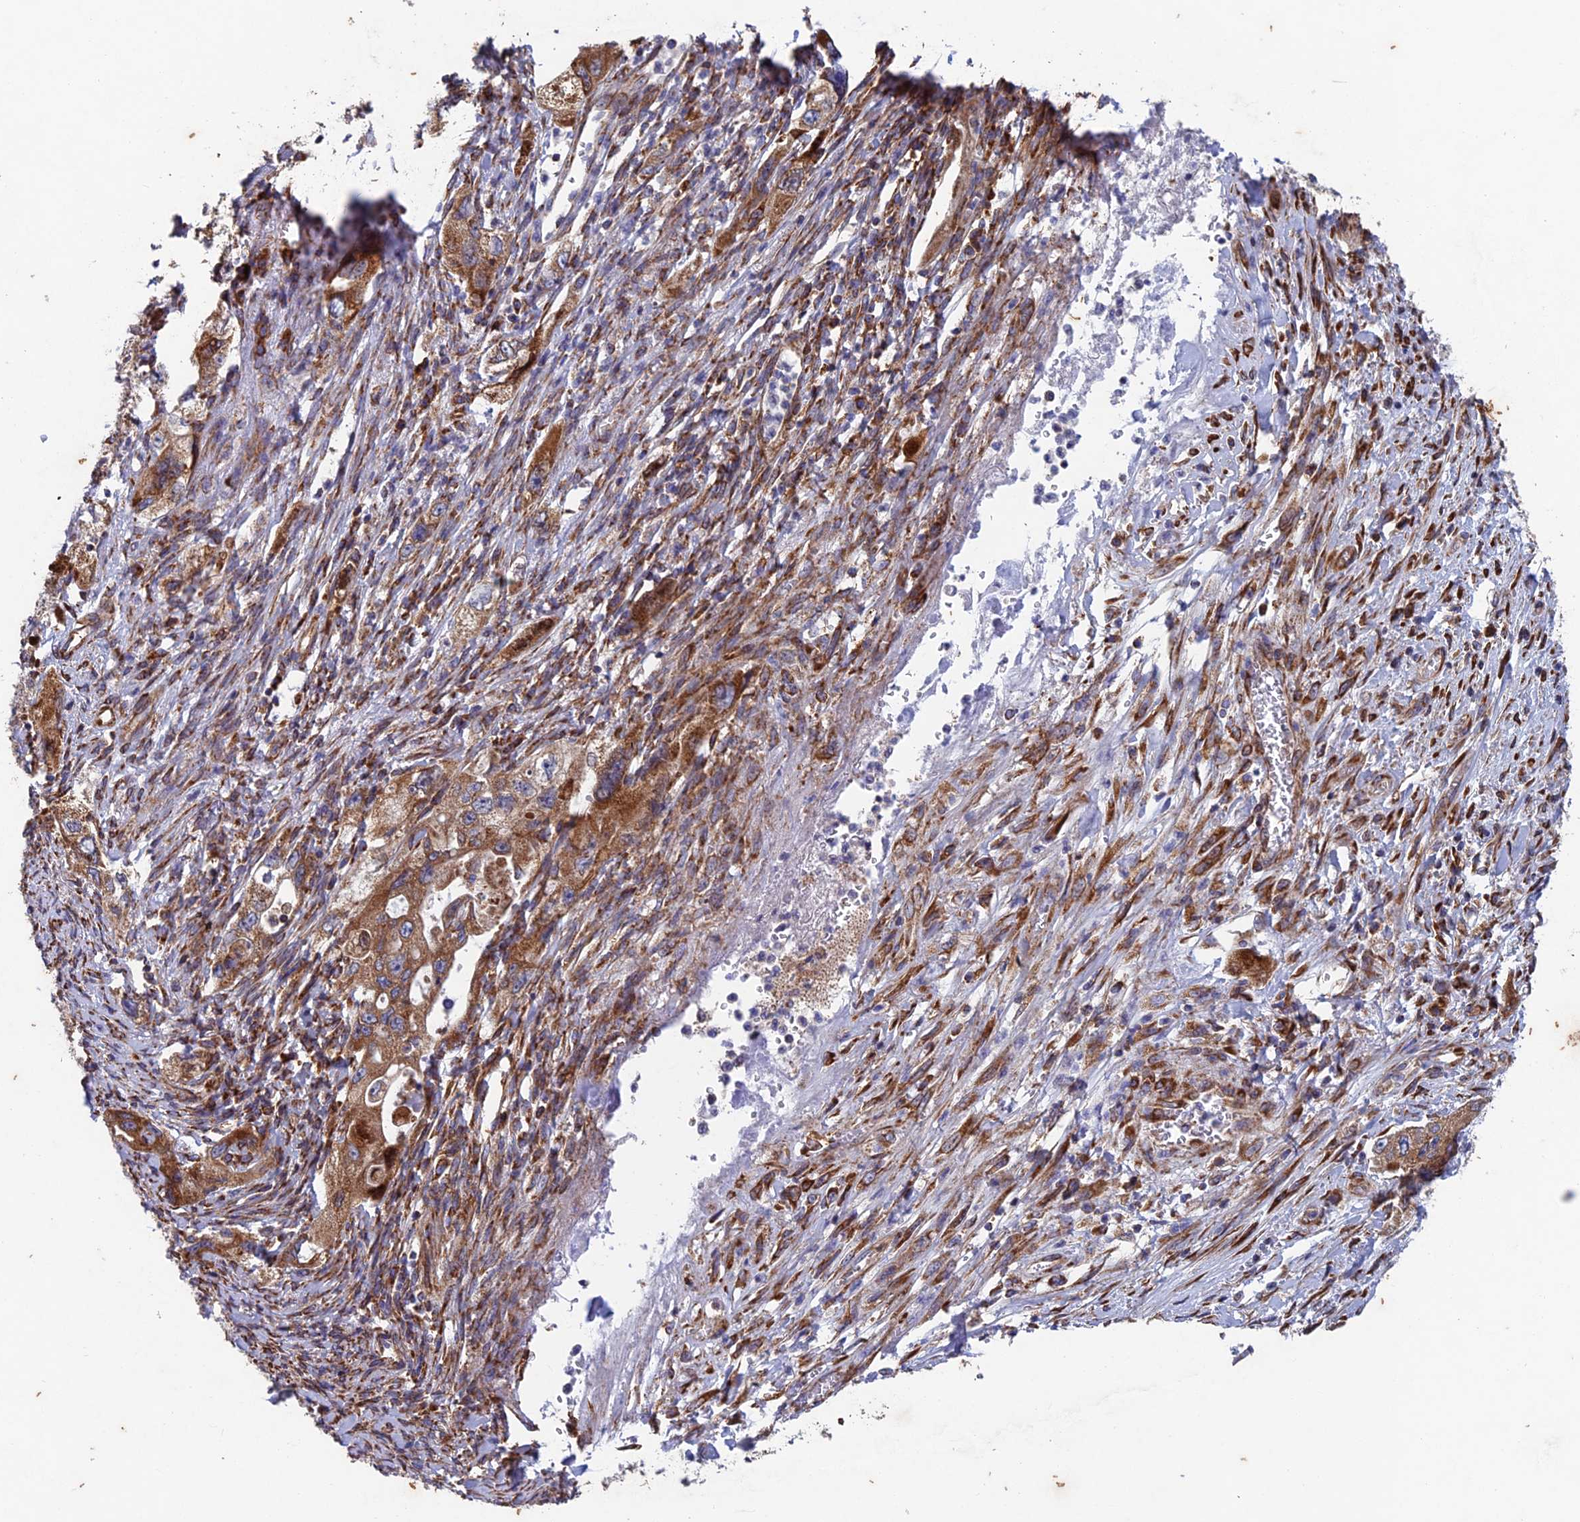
{"staining": {"intensity": "moderate", "quantity": ">75%", "location": "cytoplasmic/membranous"}, "tissue": "pancreatic cancer", "cell_type": "Tumor cells", "image_type": "cancer", "snomed": [{"axis": "morphology", "description": "Adenocarcinoma, NOS"}, {"axis": "topography", "description": "Pancreas"}], "caption": "Immunohistochemical staining of pancreatic cancer shows medium levels of moderate cytoplasmic/membranous protein staining in about >75% of tumor cells.", "gene": "AP4S1", "patient": {"sex": "female", "age": 73}}